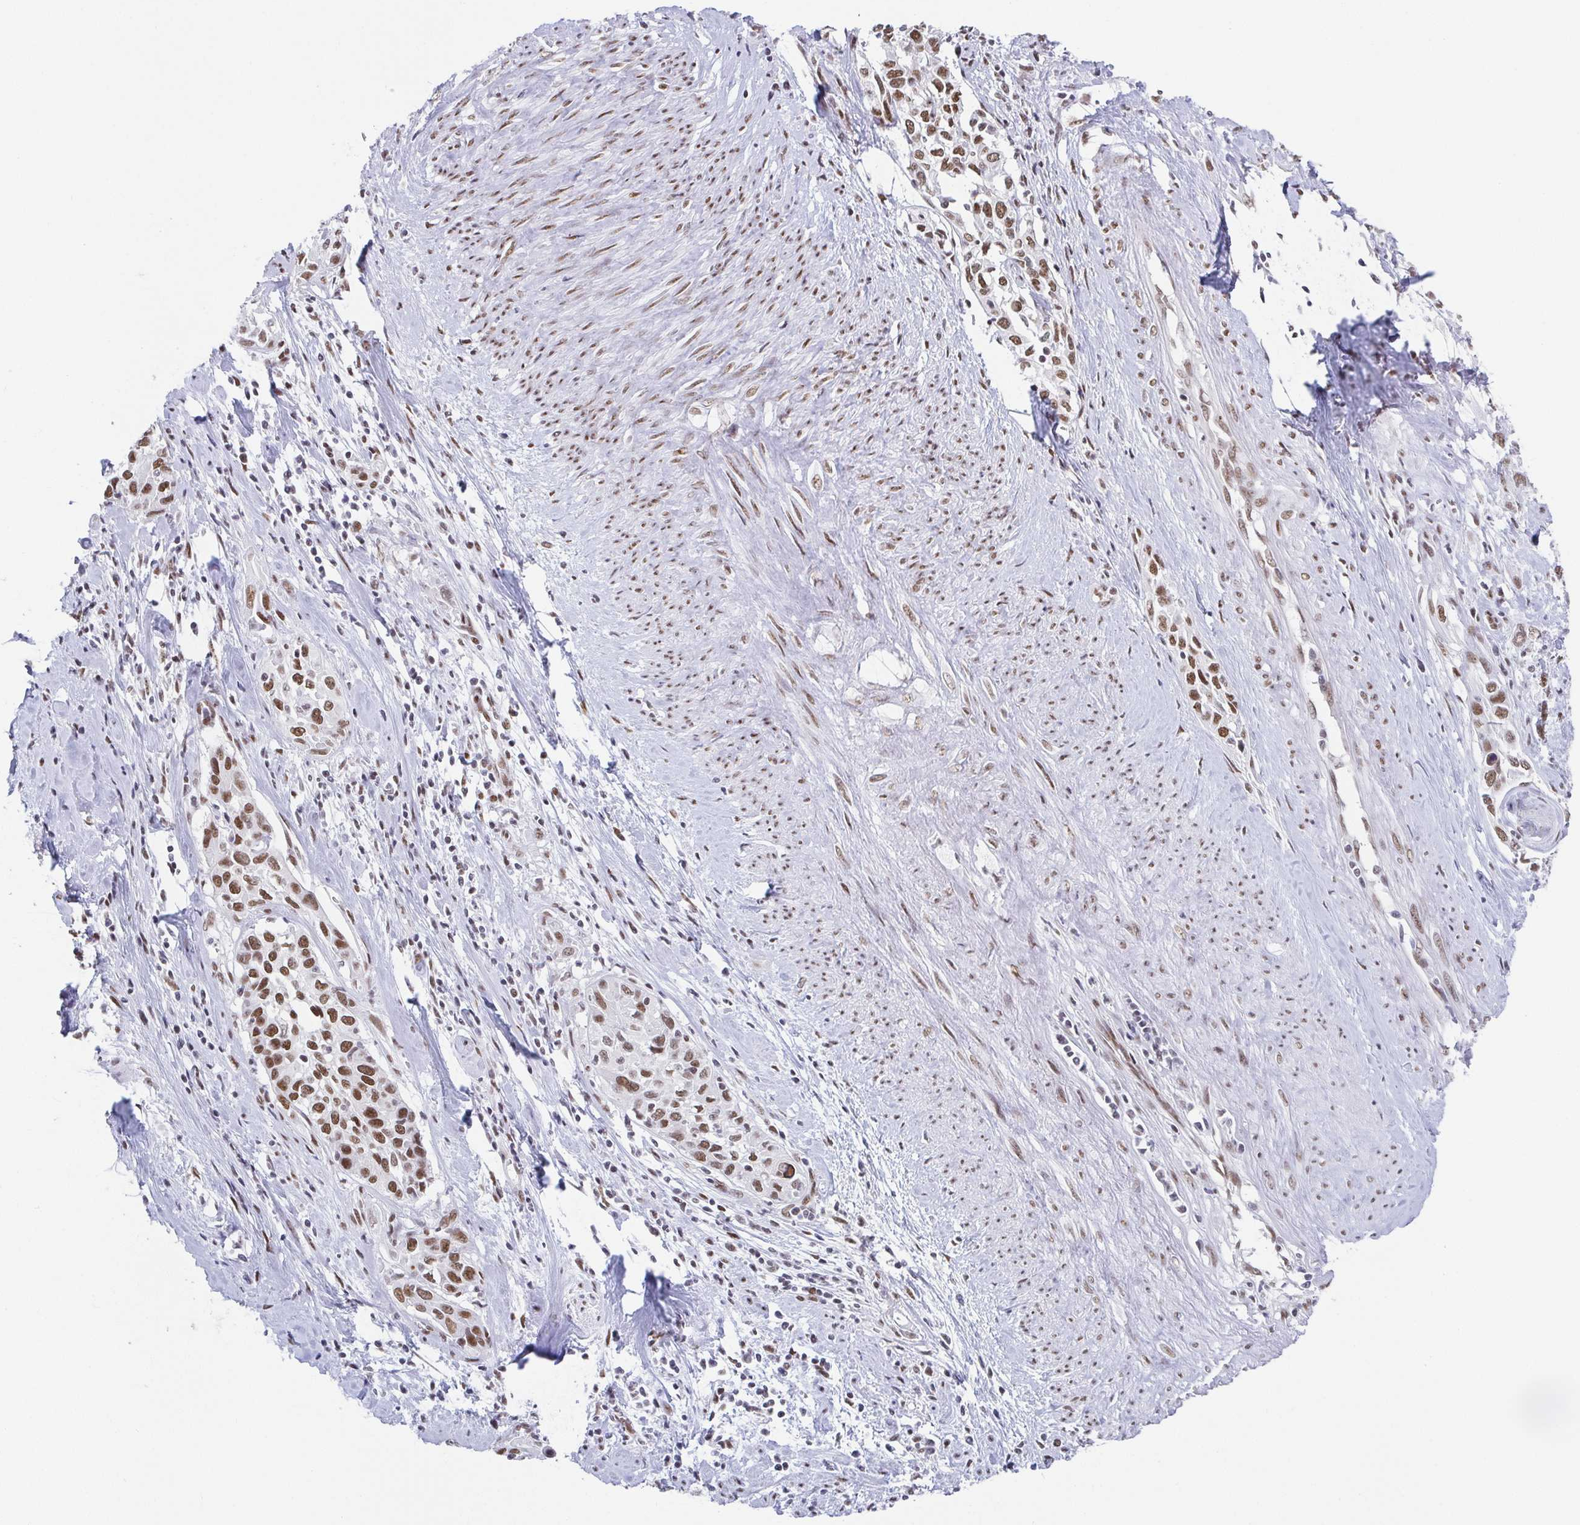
{"staining": {"intensity": "negative", "quantity": "none", "location": "none"}, "tissue": "cervical cancer", "cell_type": "Tumor cells", "image_type": "cancer", "snomed": [{"axis": "morphology", "description": "Squamous cell carcinoma, NOS"}, {"axis": "topography", "description": "Cervix"}], "caption": "High magnification brightfield microscopy of cervical cancer stained with DAB (brown) and counterstained with hematoxylin (blue): tumor cells show no significant expression.", "gene": "SLC7A10", "patient": {"sex": "female", "age": 51}}